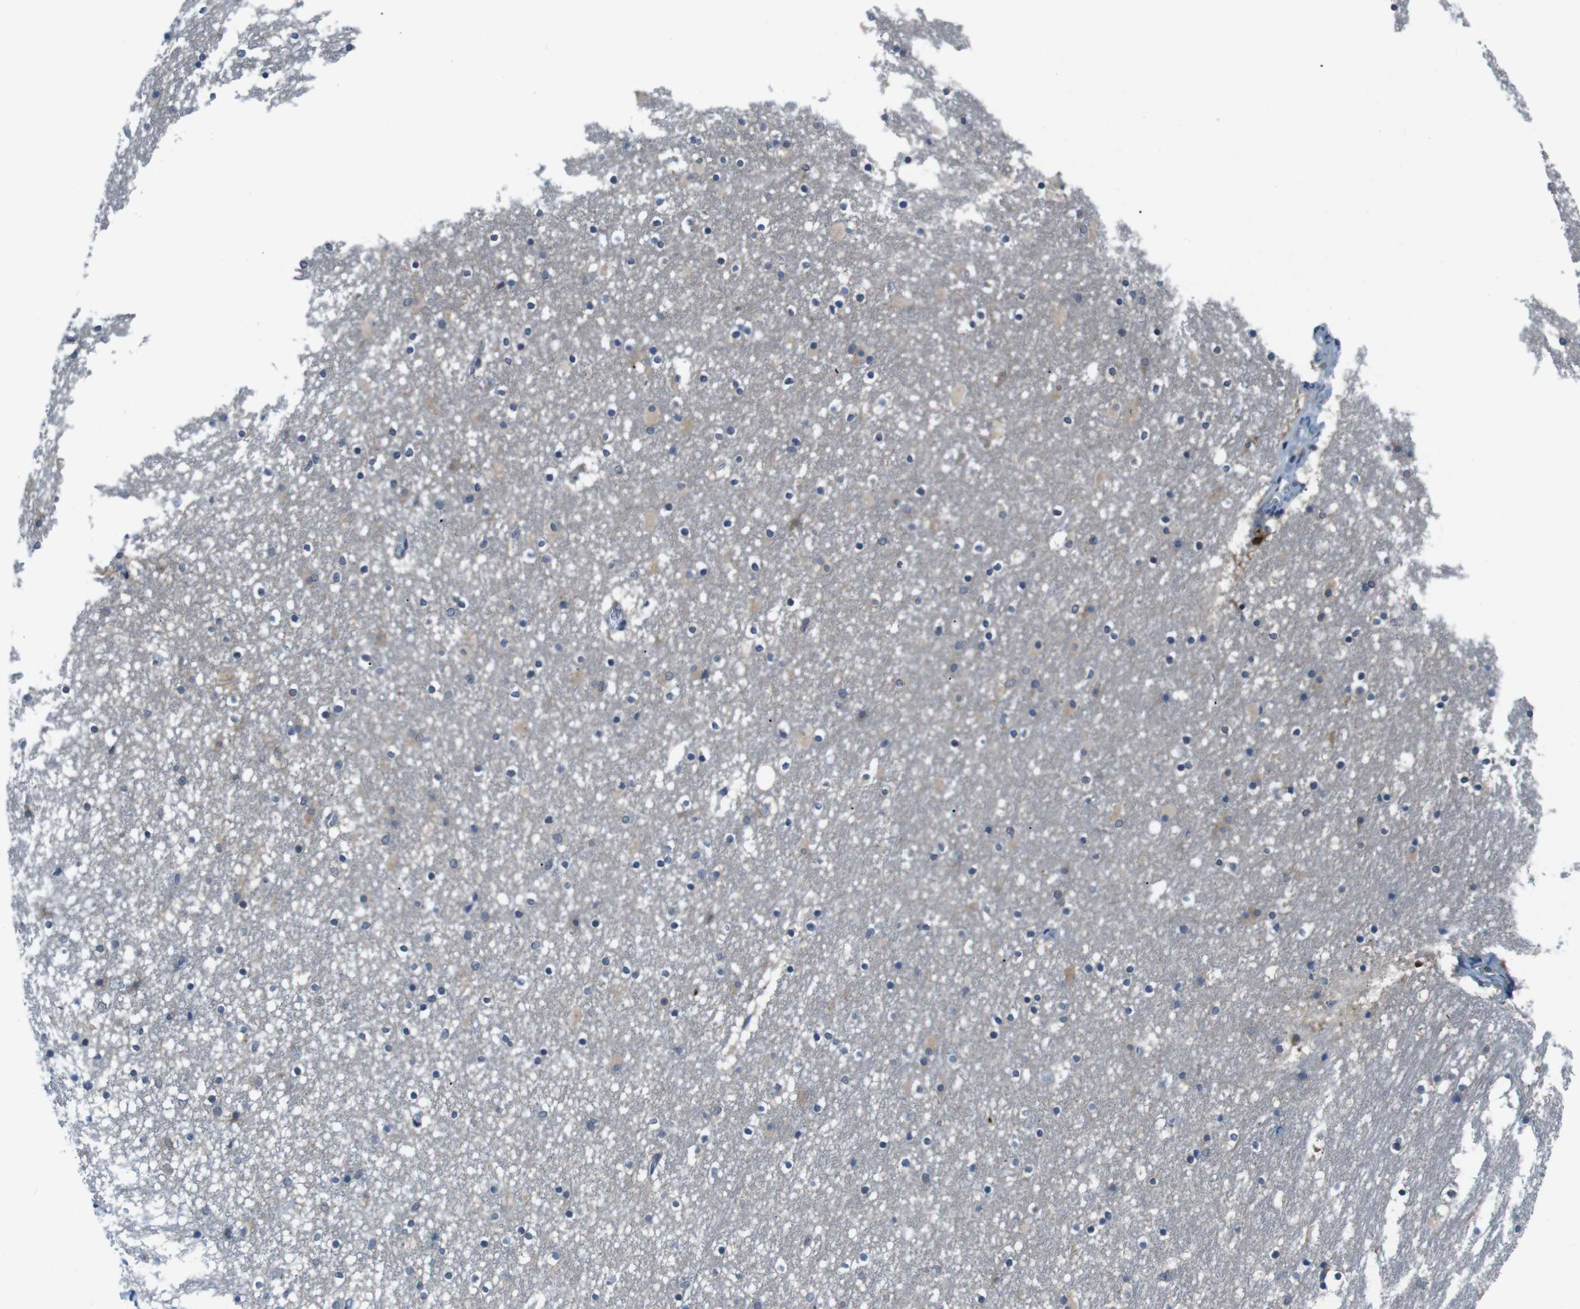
{"staining": {"intensity": "moderate", "quantity": "<25%", "location": "cytoplasmic/membranous"}, "tissue": "caudate", "cell_type": "Glial cells", "image_type": "normal", "snomed": [{"axis": "morphology", "description": "Normal tissue, NOS"}, {"axis": "topography", "description": "Lateral ventricle wall"}], "caption": "Protein expression analysis of normal caudate shows moderate cytoplasmic/membranous expression in about <25% of glial cells. Immunohistochemistry (ihc) stains the protein of interest in brown and the nuclei are stained blue.", "gene": "LRP5", "patient": {"sex": "male", "age": 45}}